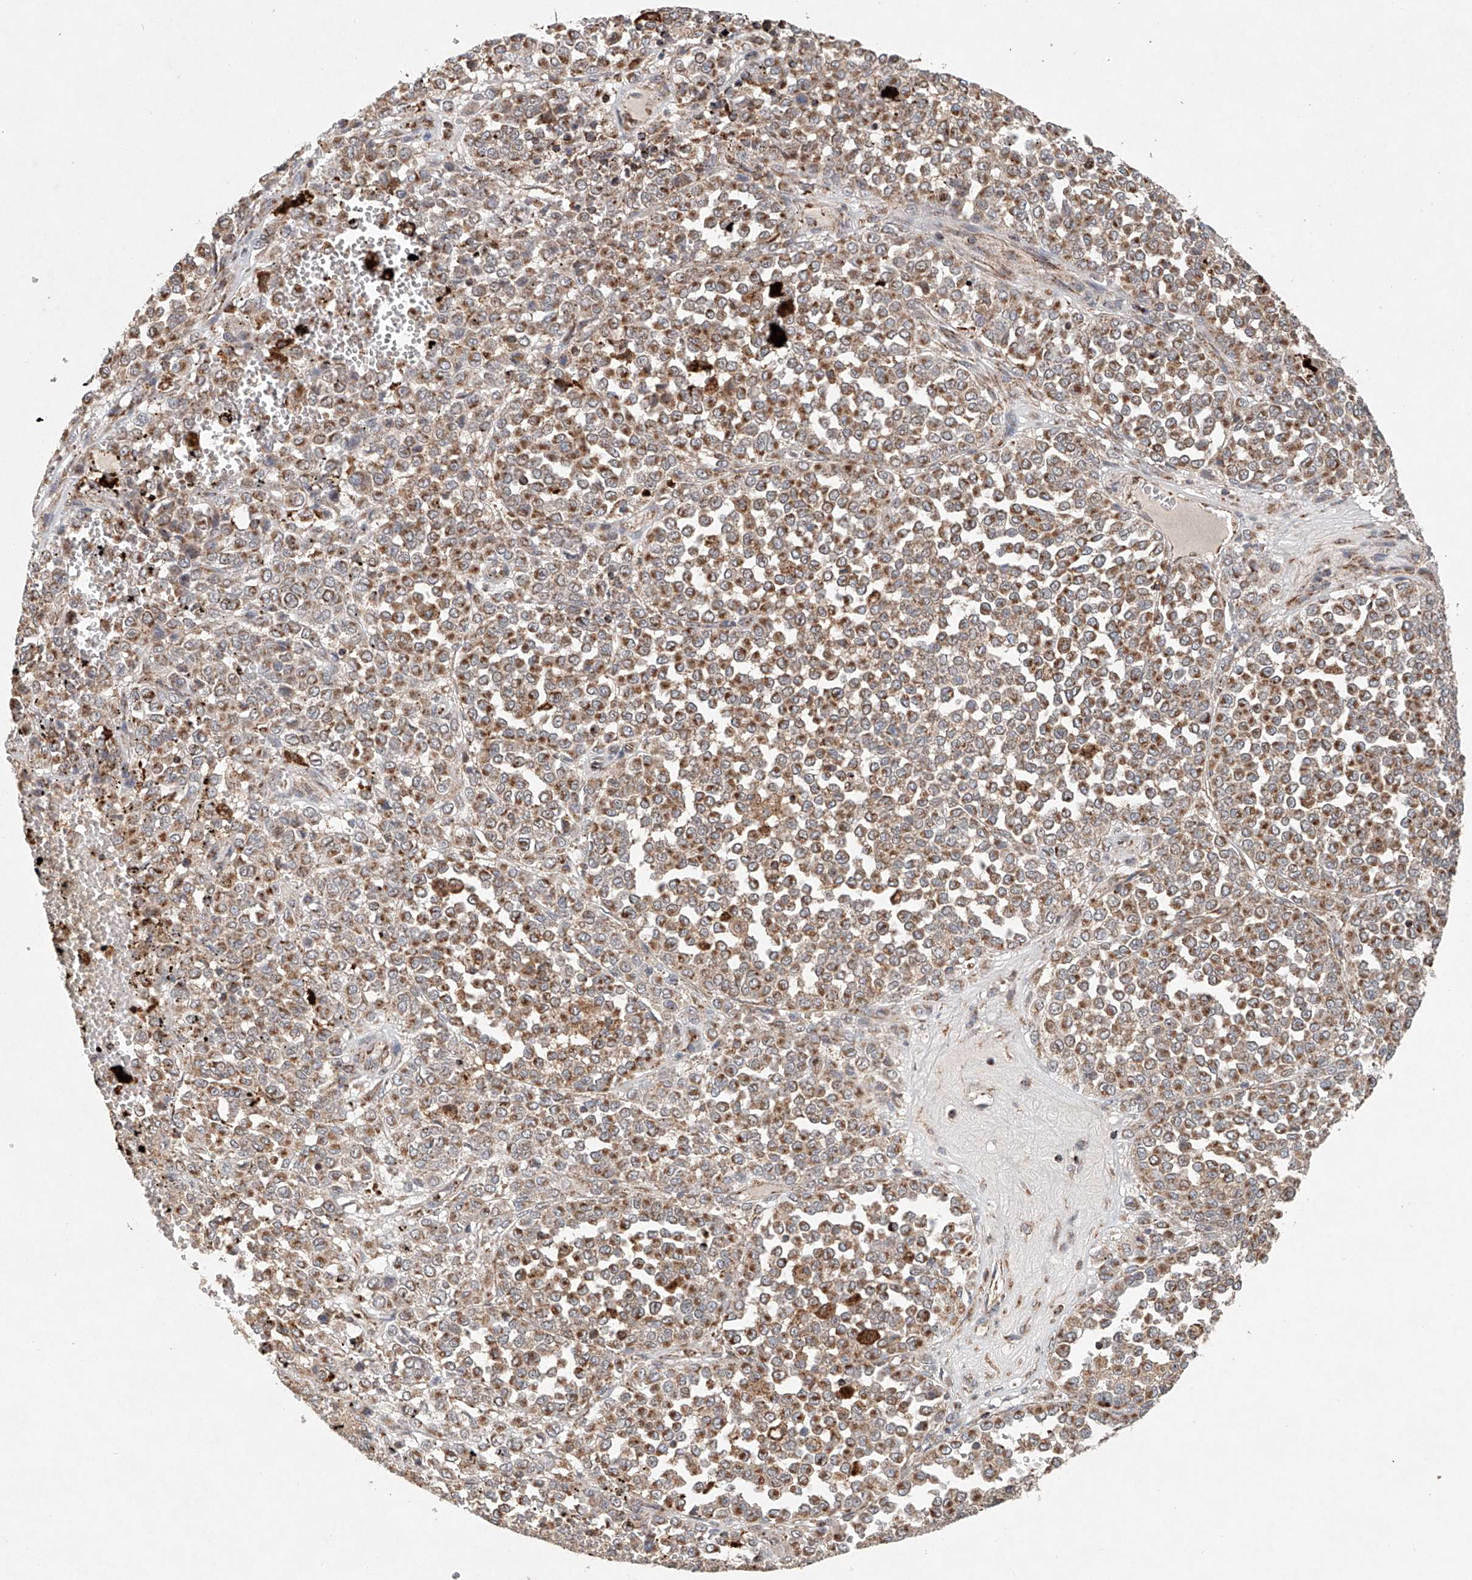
{"staining": {"intensity": "moderate", "quantity": ">75%", "location": "cytoplasmic/membranous"}, "tissue": "melanoma", "cell_type": "Tumor cells", "image_type": "cancer", "snomed": [{"axis": "morphology", "description": "Malignant melanoma, Metastatic site"}, {"axis": "topography", "description": "Pancreas"}], "caption": "This is a micrograph of immunohistochemistry staining of melanoma, which shows moderate positivity in the cytoplasmic/membranous of tumor cells.", "gene": "DCAF11", "patient": {"sex": "female", "age": 30}}